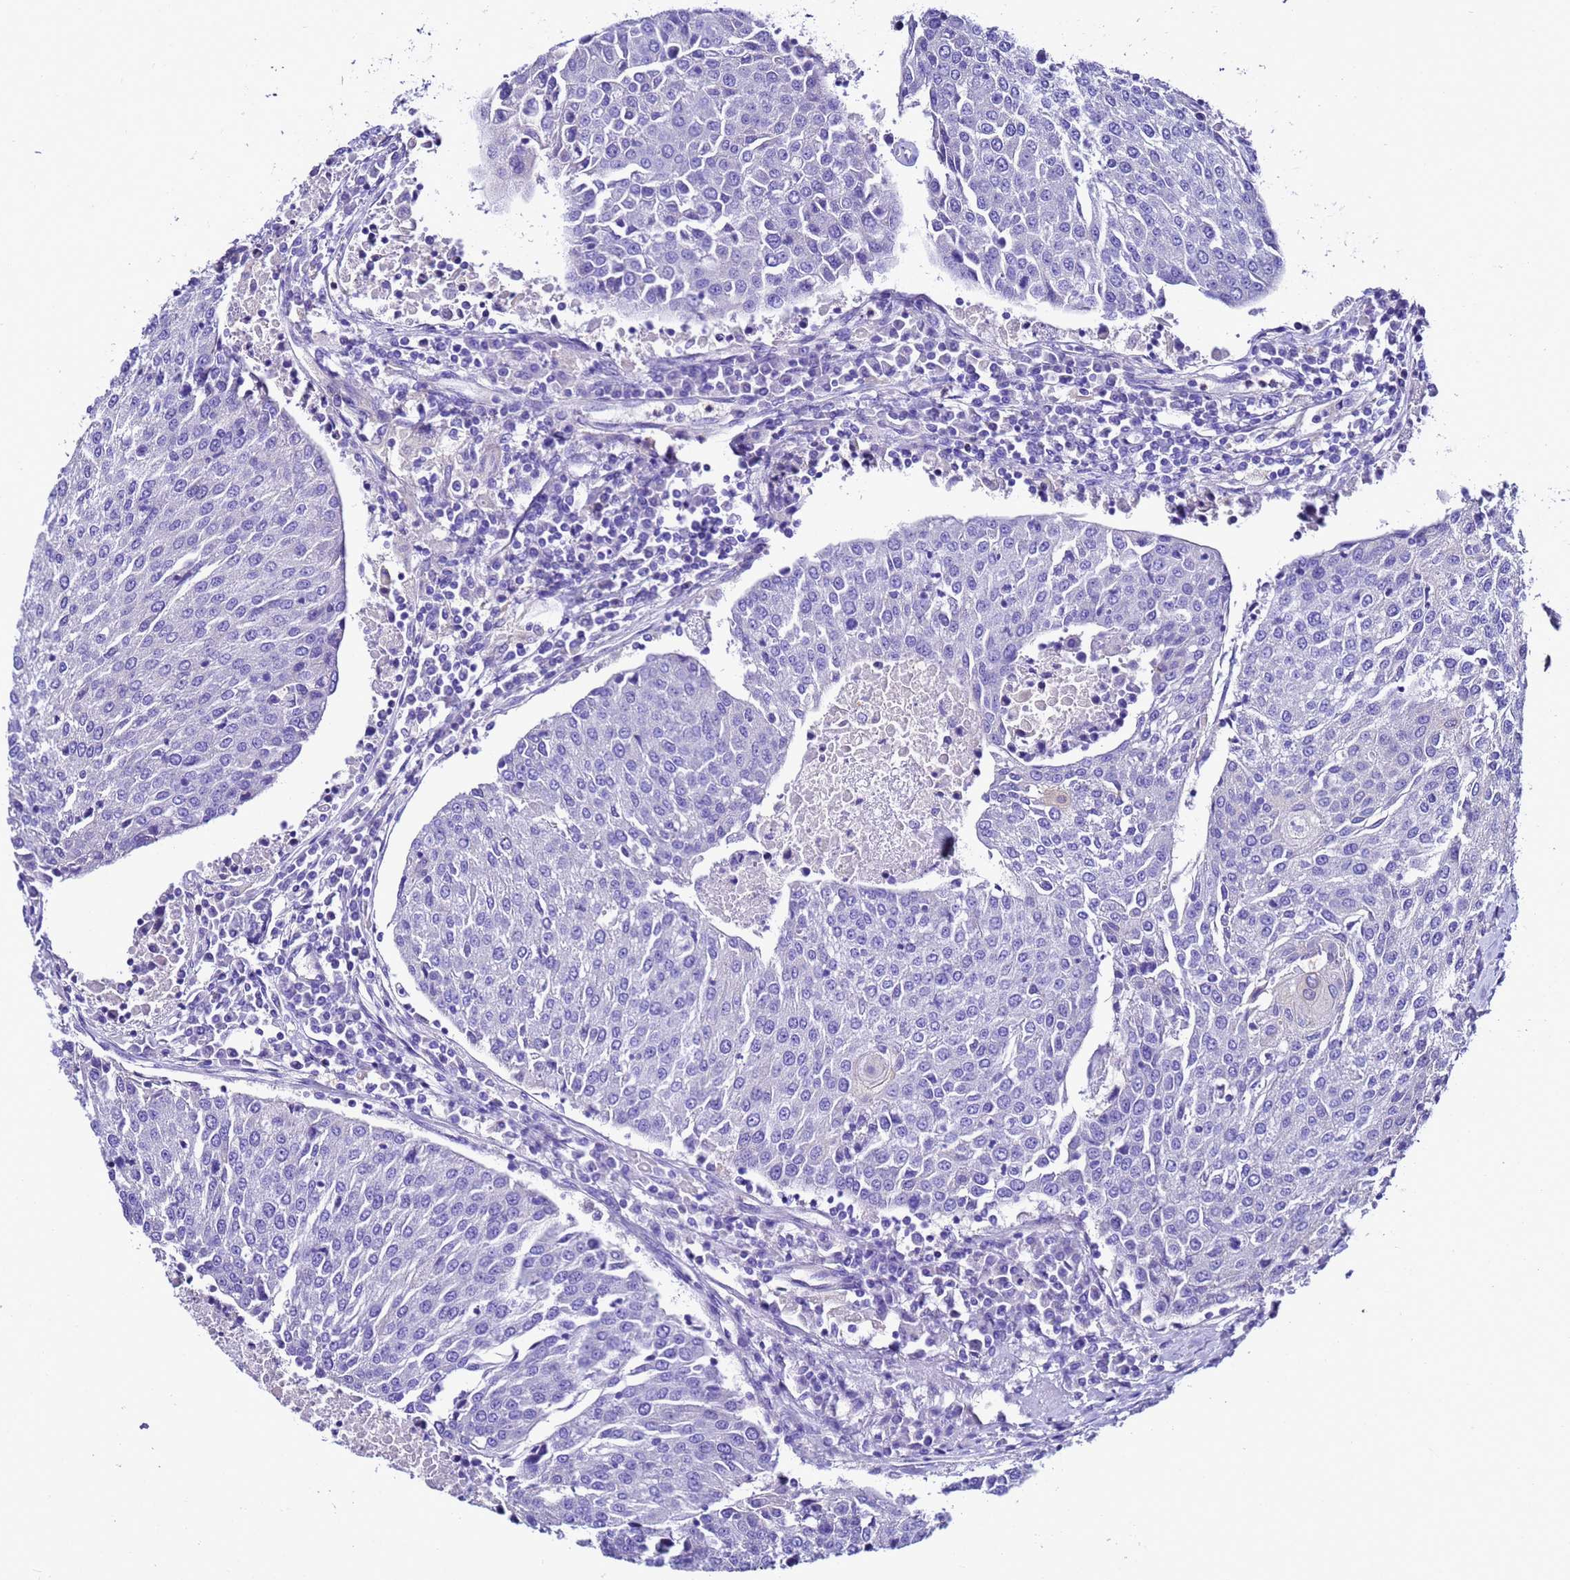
{"staining": {"intensity": "negative", "quantity": "none", "location": "none"}, "tissue": "urothelial cancer", "cell_type": "Tumor cells", "image_type": "cancer", "snomed": [{"axis": "morphology", "description": "Urothelial carcinoma, High grade"}, {"axis": "topography", "description": "Urinary bladder"}], "caption": "Urothelial carcinoma (high-grade) was stained to show a protein in brown. There is no significant positivity in tumor cells.", "gene": "UGT2A1", "patient": {"sex": "female", "age": 85}}